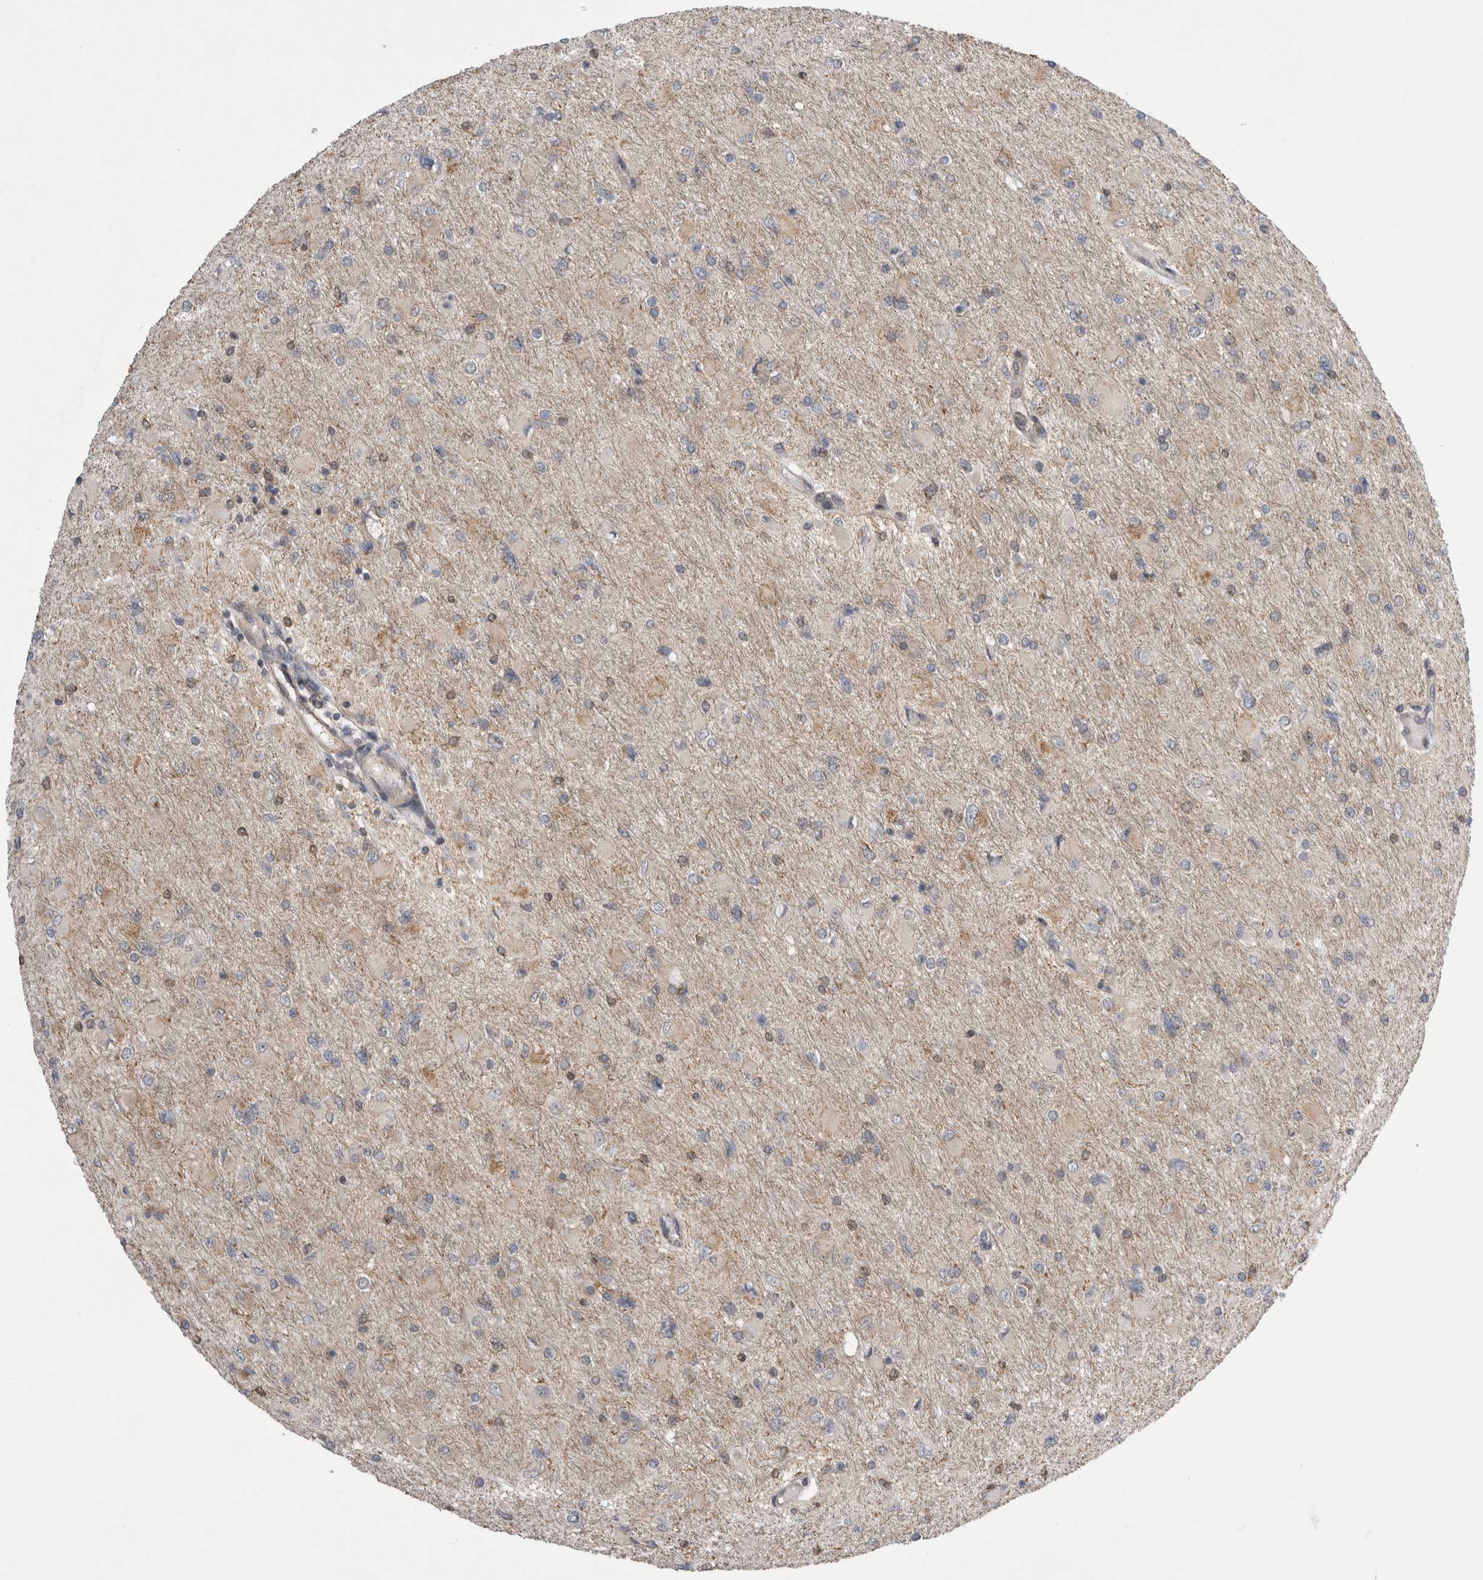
{"staining": {"intensity": "weak", "quantity": "<25%", "location": "cytoplasmic/membranous"}, "tissue": "glioma", "cell_type": "Tumor cells", "image_type": "cancer", "snomed": [{"axis": "morphology", "description": "Glioma, malignant, High grade"}, {"axis": "topography", "description": "Cerebral cortex"}], "caption": "Tumor cells show no significant expression in glioma.", "gene": "KCNIP1", "patient": {"sex": "female", "age": 36}}